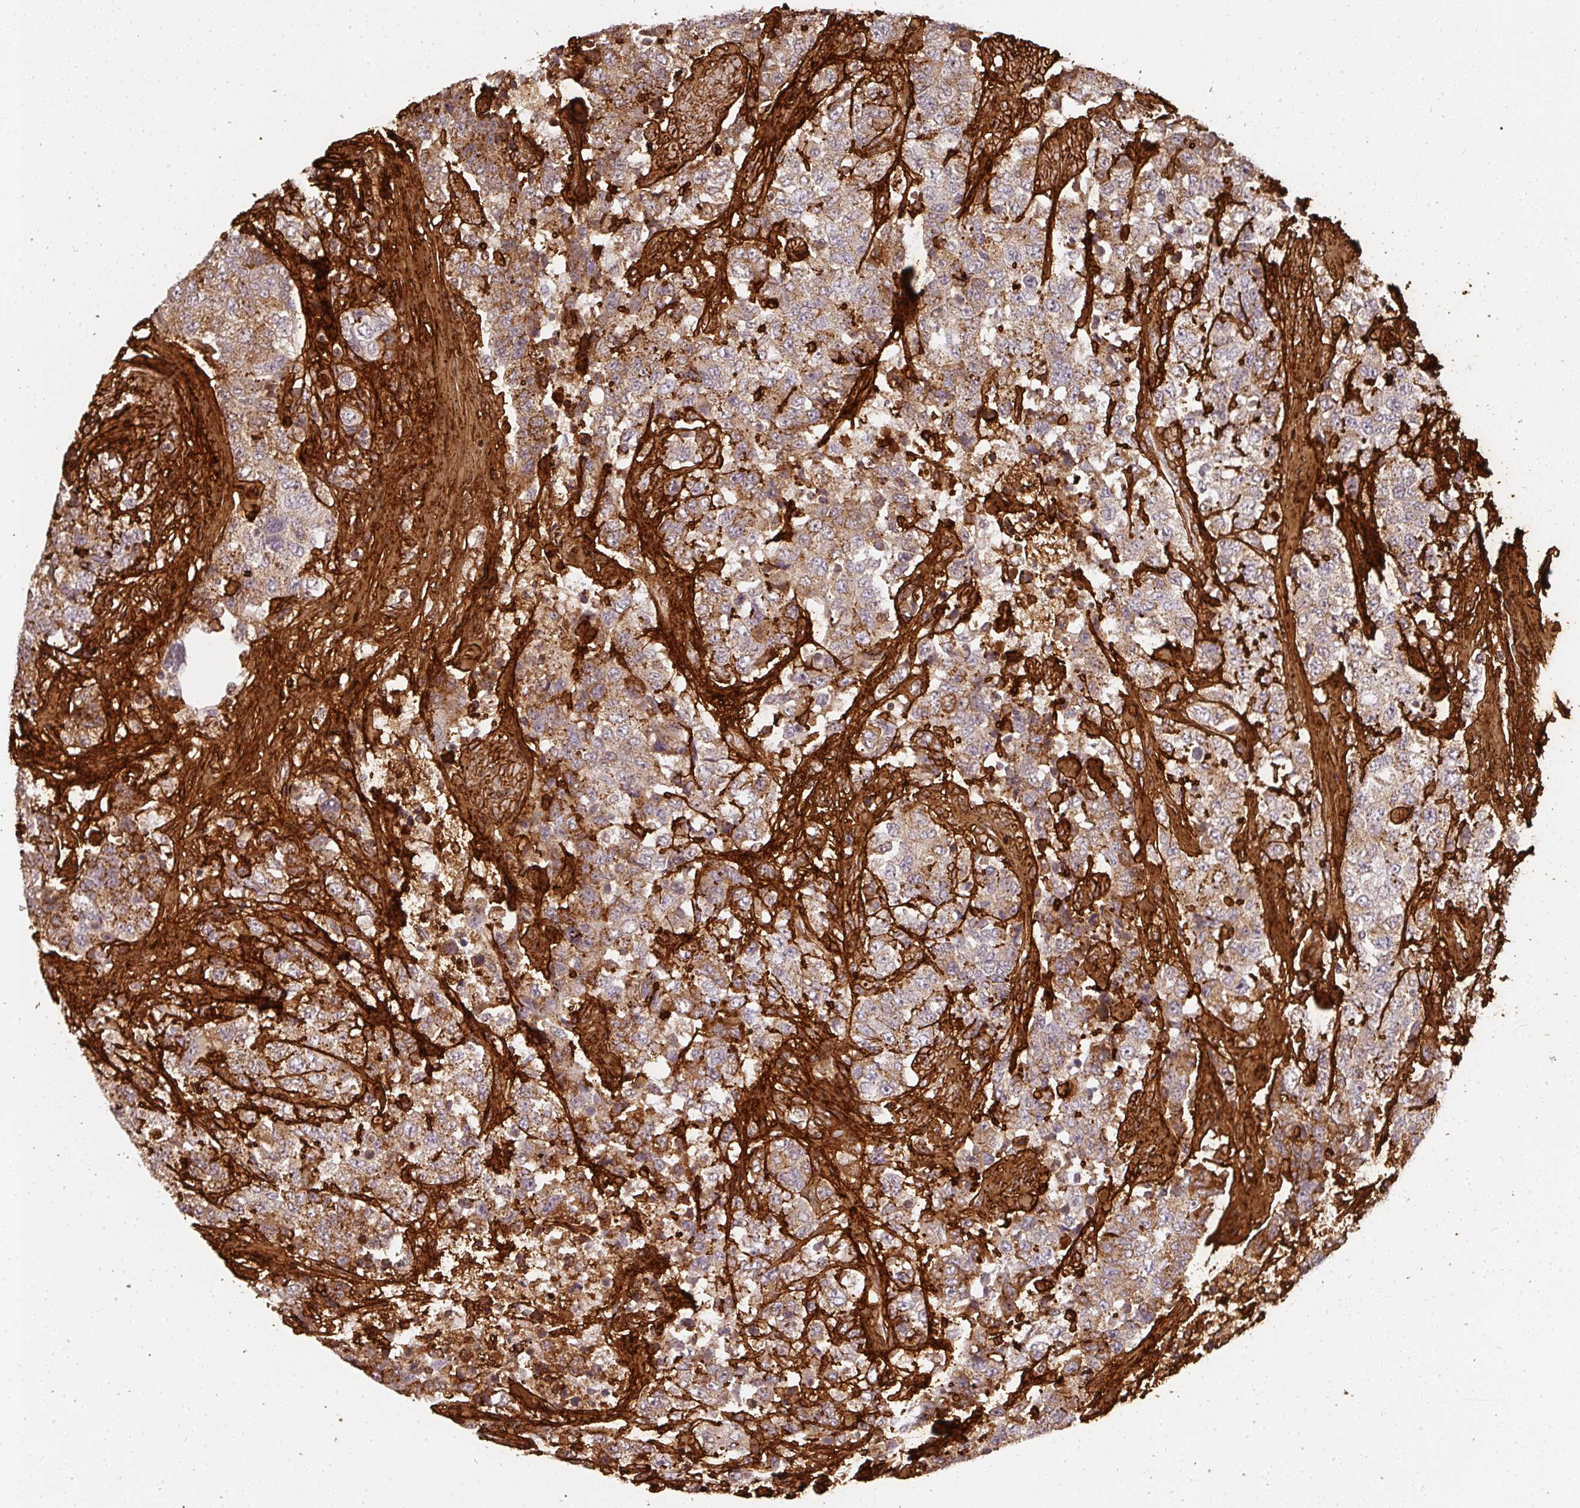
{"staining": {"intensity": "moderate", "quantity": "25%-75%", "location": "cytoplasmic/membranous"}, "tissue": "urothelial cancer", "cell_type": "Tumor cells", "image_type": "cancer", "snomed": [{"axis": "morphology", "description": "Urothelial carcinoma, High grade"}, {"axis": "topography", "description": "Urinary bladder"}], "caption": "IHC (DAB) staining of human high-grade urothelial carcinoma demonstrates moderate cytoplasmic/membranous protein staining in about 25%-75% of tumor cells. The protein of interest is stained brown, and the nuclei are stained in blue (DAB IHC with brightfield microscopy, high magnification).", "gene": "COL3A1", "patient": {"sex": "female", "age": 78}}